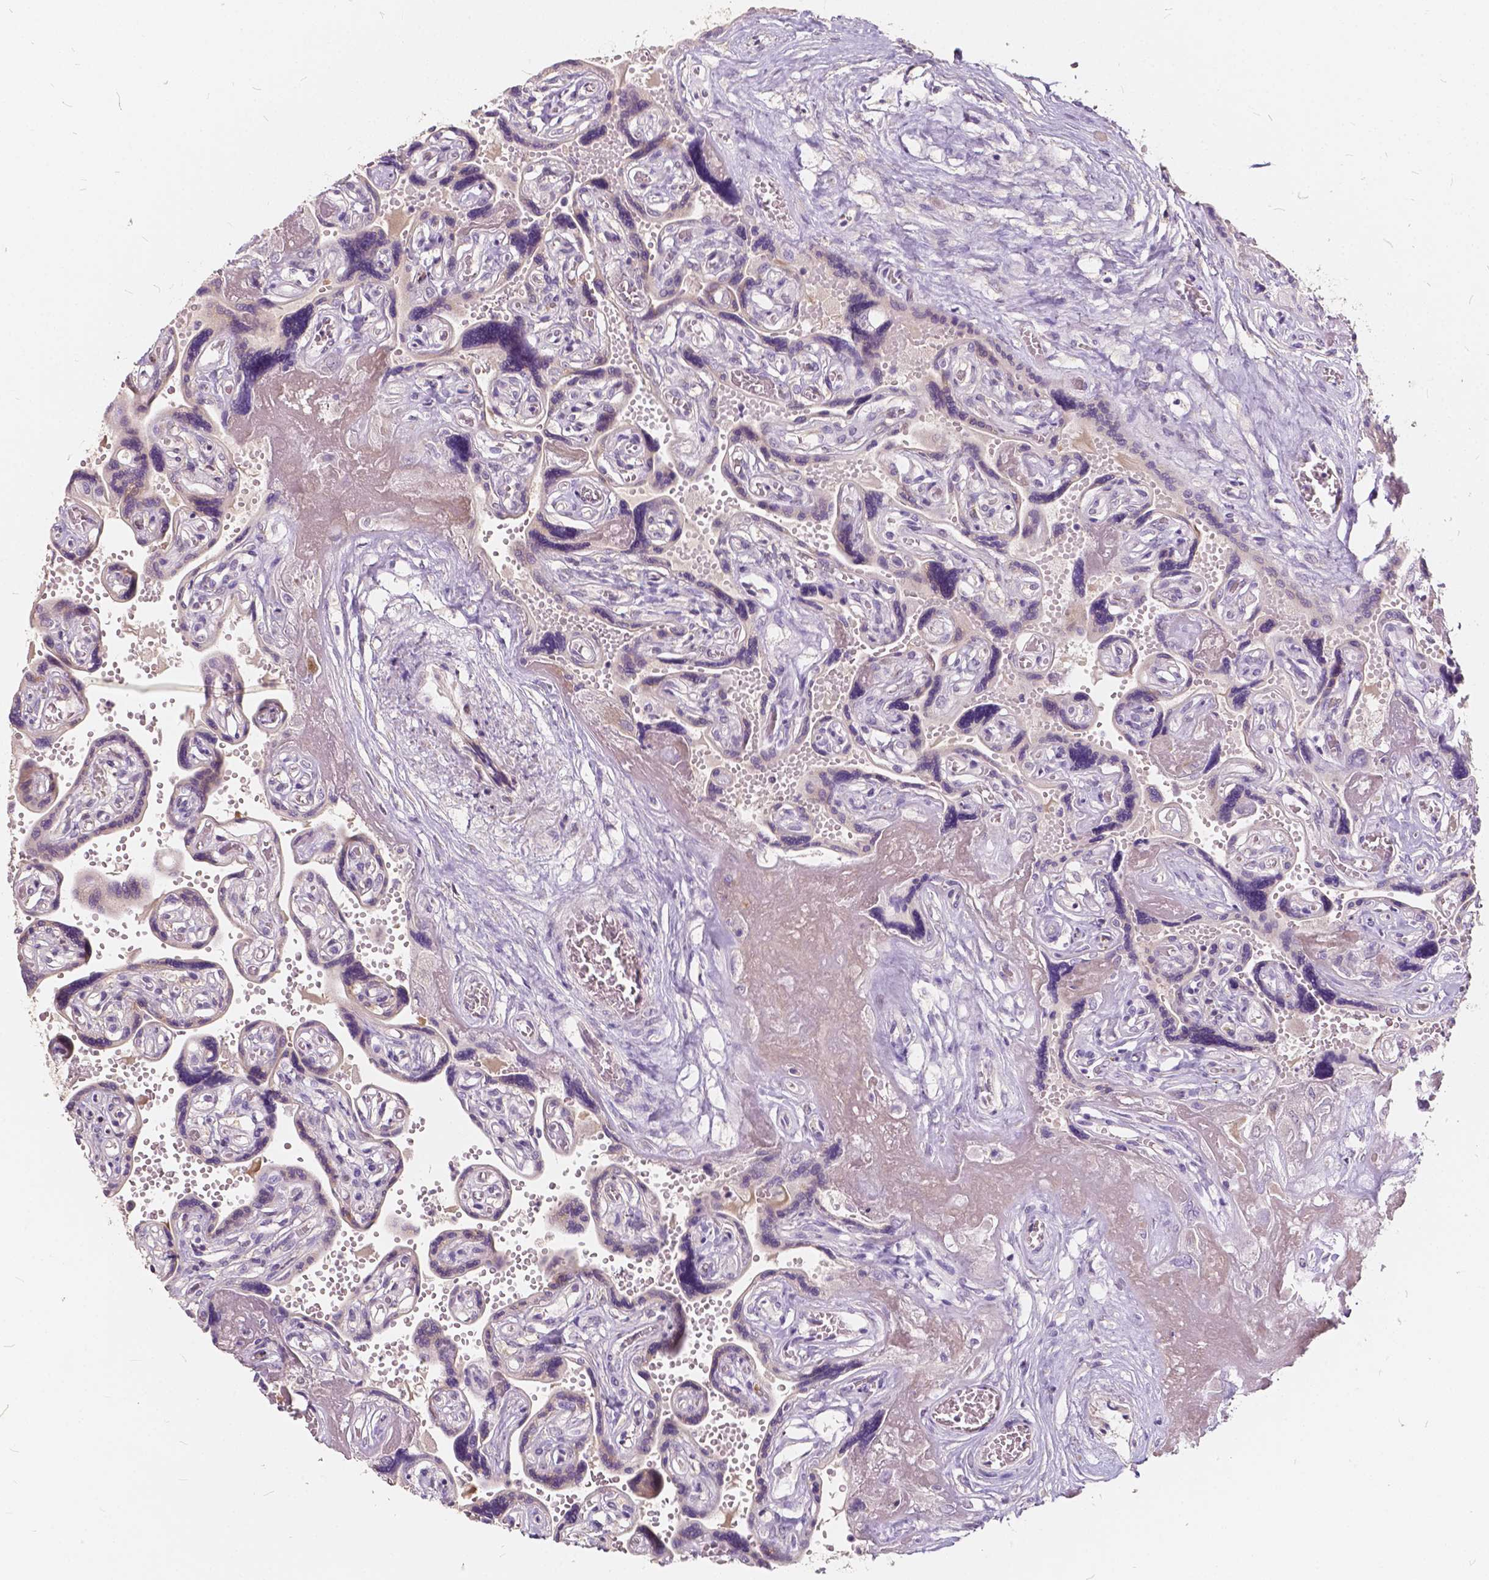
{"staining": {"intensity": "negative", "quantity": "none", "location": "none"}, "tissue": "placenta", "cell_type": "Decidual cells", "image_type": "normal", "snomed": [{"axis": "morphology", "description": "Normal tissue, NOS"}, {"axis": "topography", "description": "Placenta"}], "caption": "Protein analysis of normal placenta exhibits no significant expression in decidual cells.", "gene": "SLC7A8", "patient": {"sex": "female", "age": 32}}